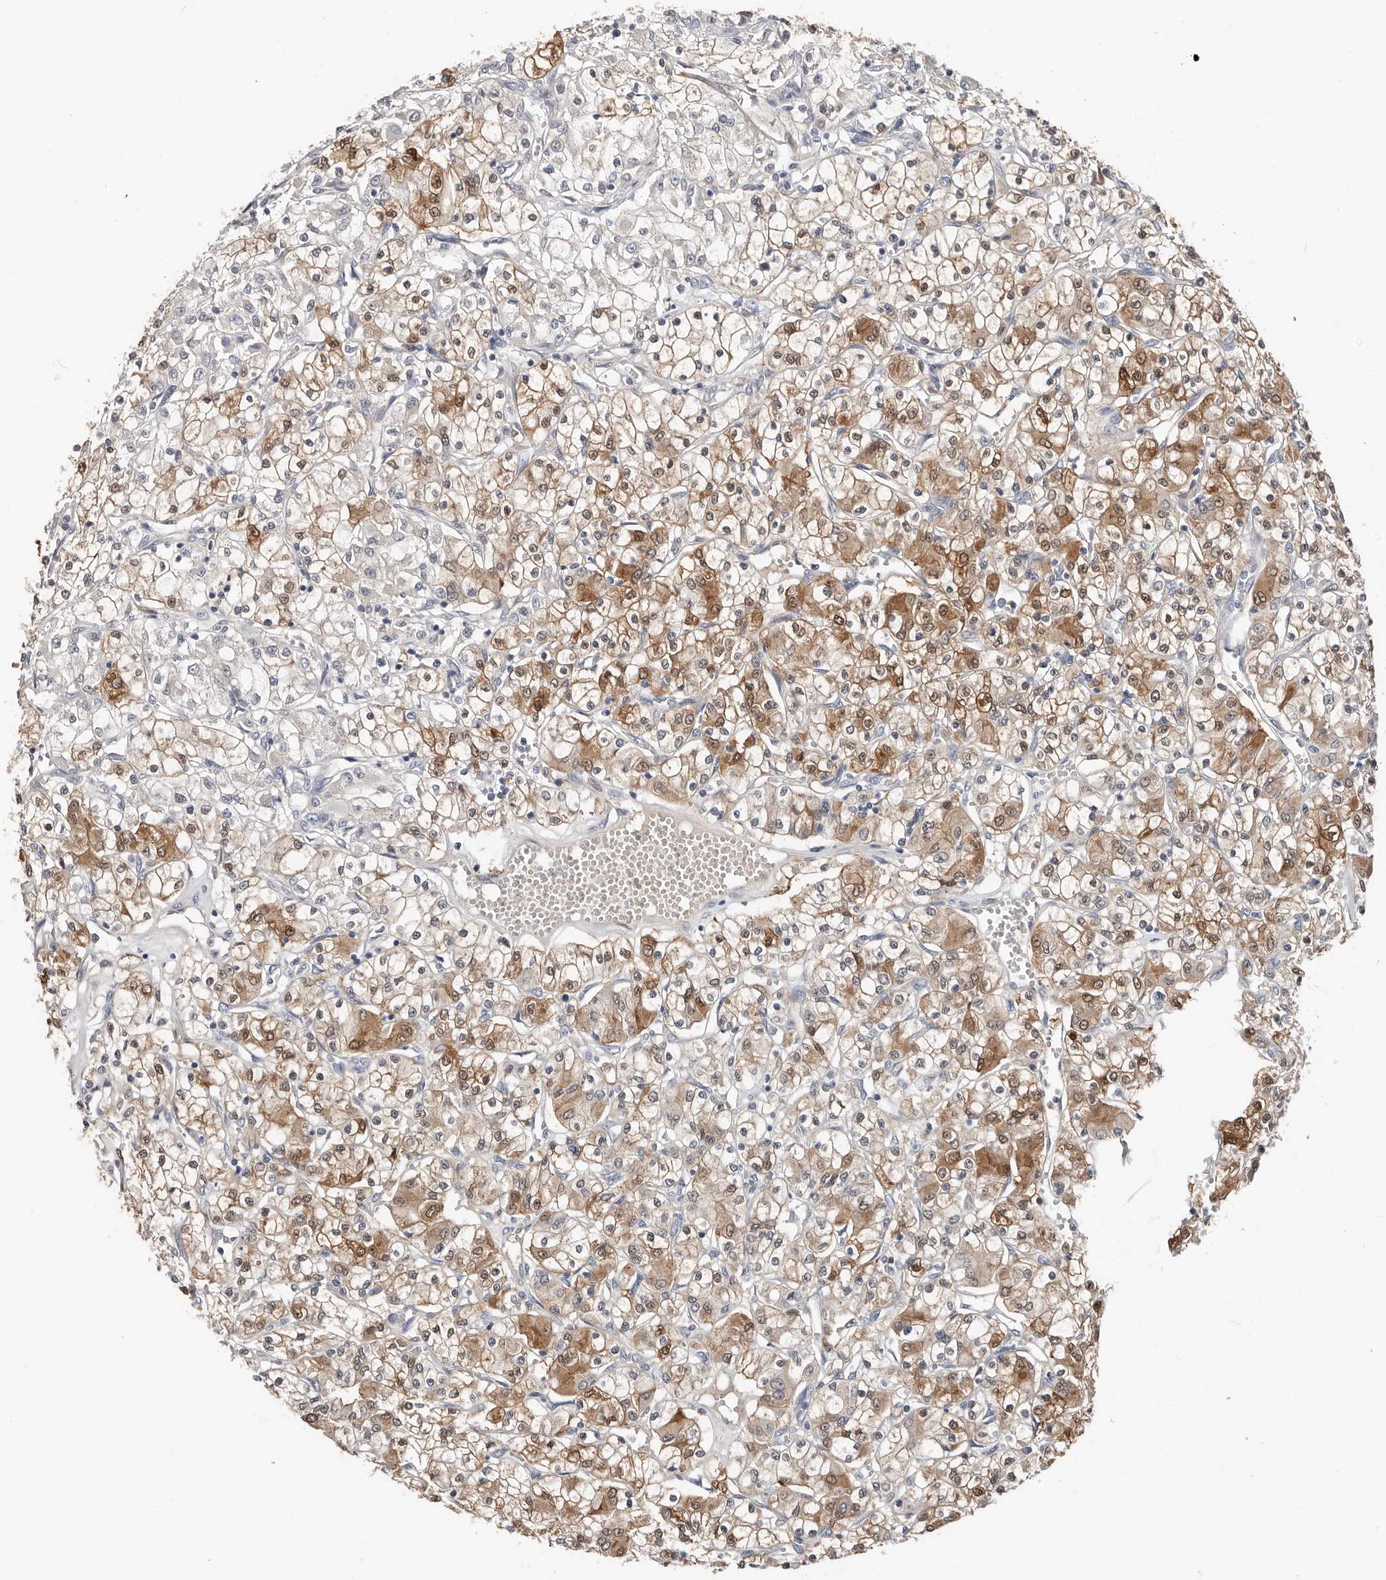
{"staining": {"intensity": "moderate", "quantity": ">75%", "location": "cytoplasmic/membranous,nuclear"}, "tissue": "renal cancer", "cell_type": "Tumor cells", "image_type": "cancer", "snomed": [{"axis": "morphology", "description": "Adenocarcinoma, NOS"}, {"axis": "topography", "description": "Kidney"}], "caption": "Protein staining of adenocarcinoma (renal) tissue demonstrates moderate cytoplasmic/membranous and nuclear staining in approximately >75% of tumor cells.", "gene": "ASRGL1", "patient": {"sex": "female", "age": 59}}